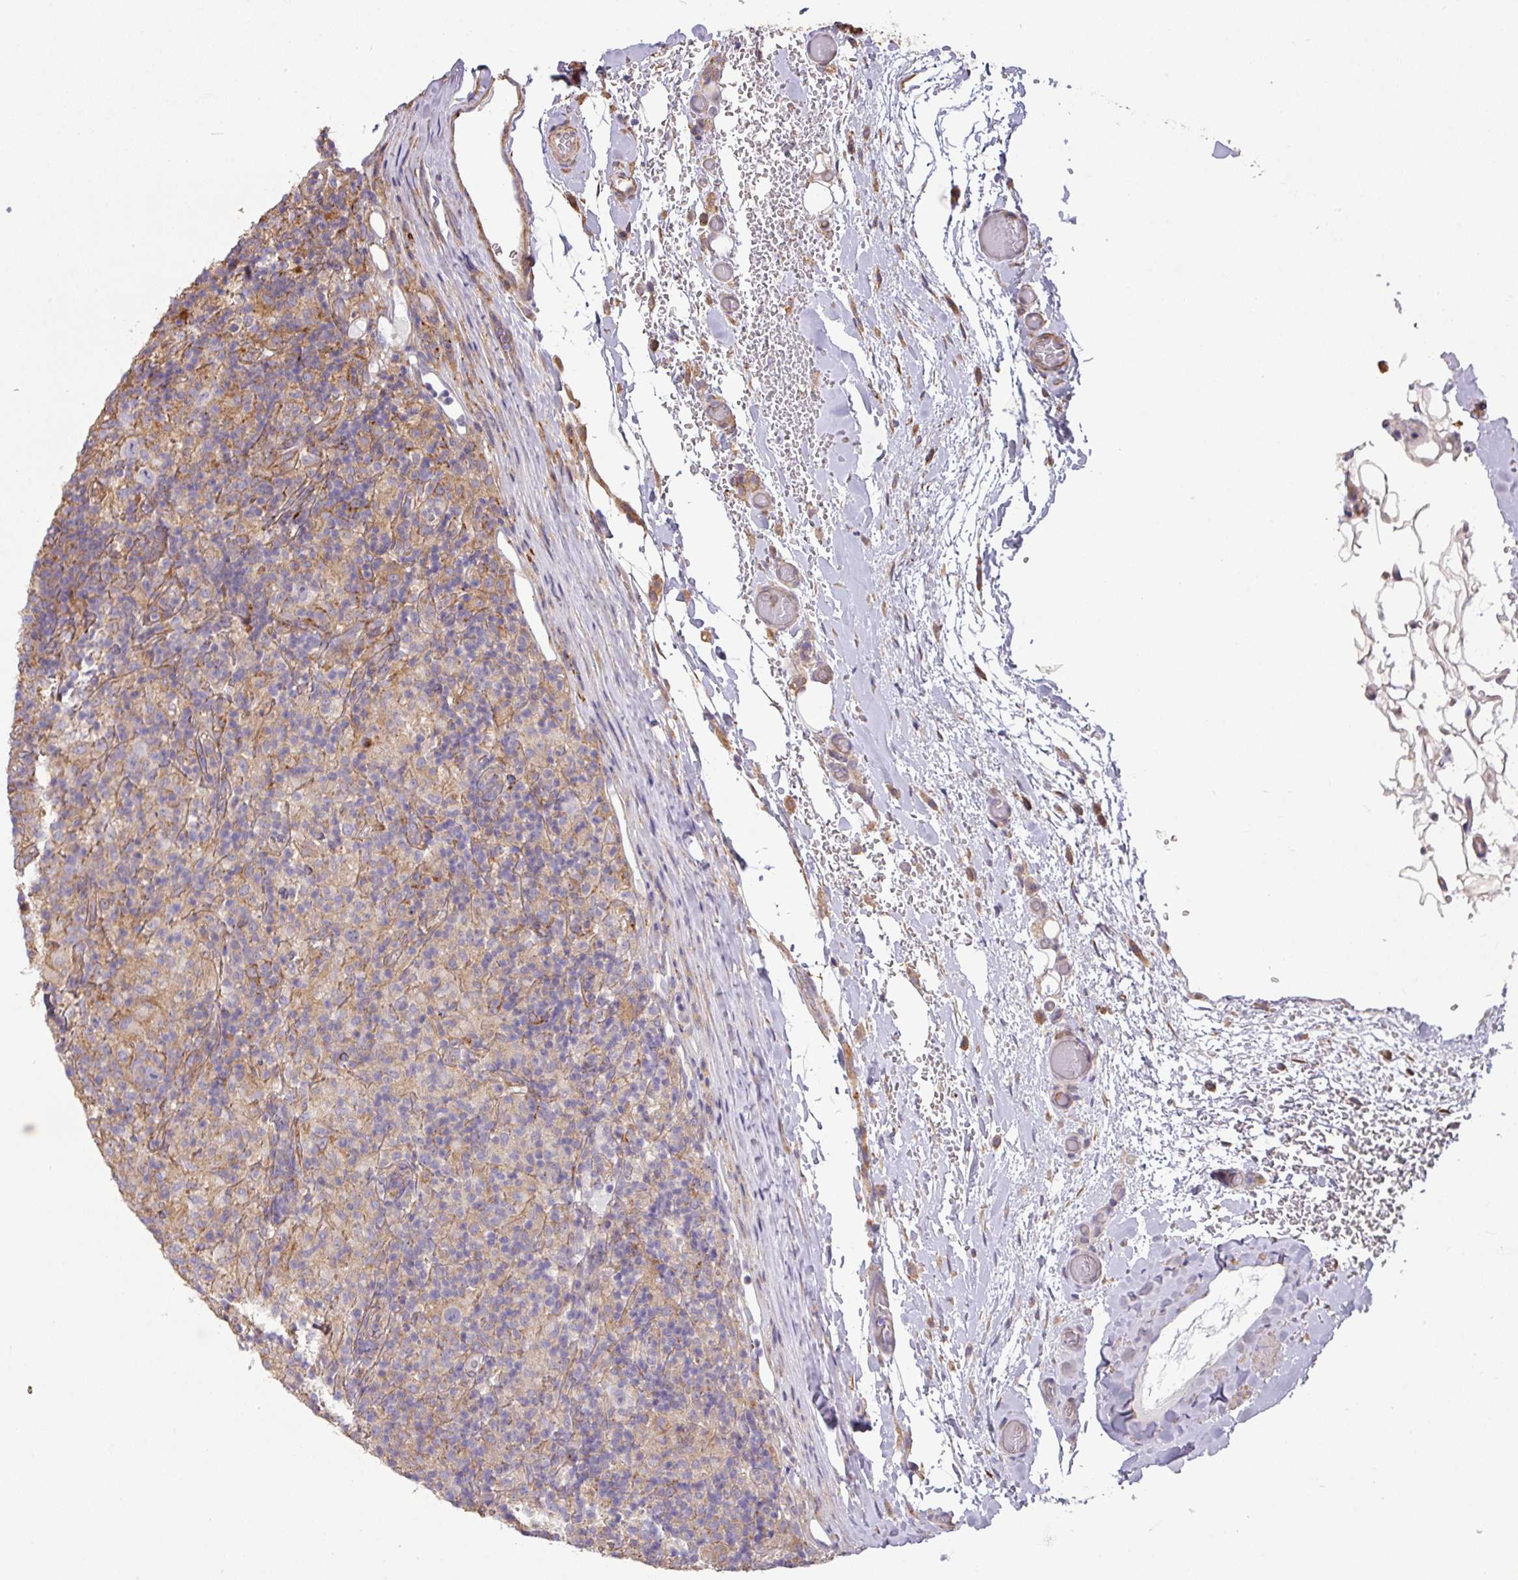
{"staining": {"intensity": "negative", "quantity": "none", "location": "none"}, "tissue": "lymphoma", "cell_type": "Tumor cells", "image_type": "cancer", "snomed": [{"axis": "morphology", "description": "Hodgkin's disease, NOS"}, {"axis": "topography", "description": "Lymph node"}], "caption": "This micrograph is of lymphoma stained with immunohistochemistry to label a protein in brown with the nuclei are counter-stained blue. There is no staining in tumor cells.", "gene": "LRRC41", "patient": {"sex": "male", "age": 70}}